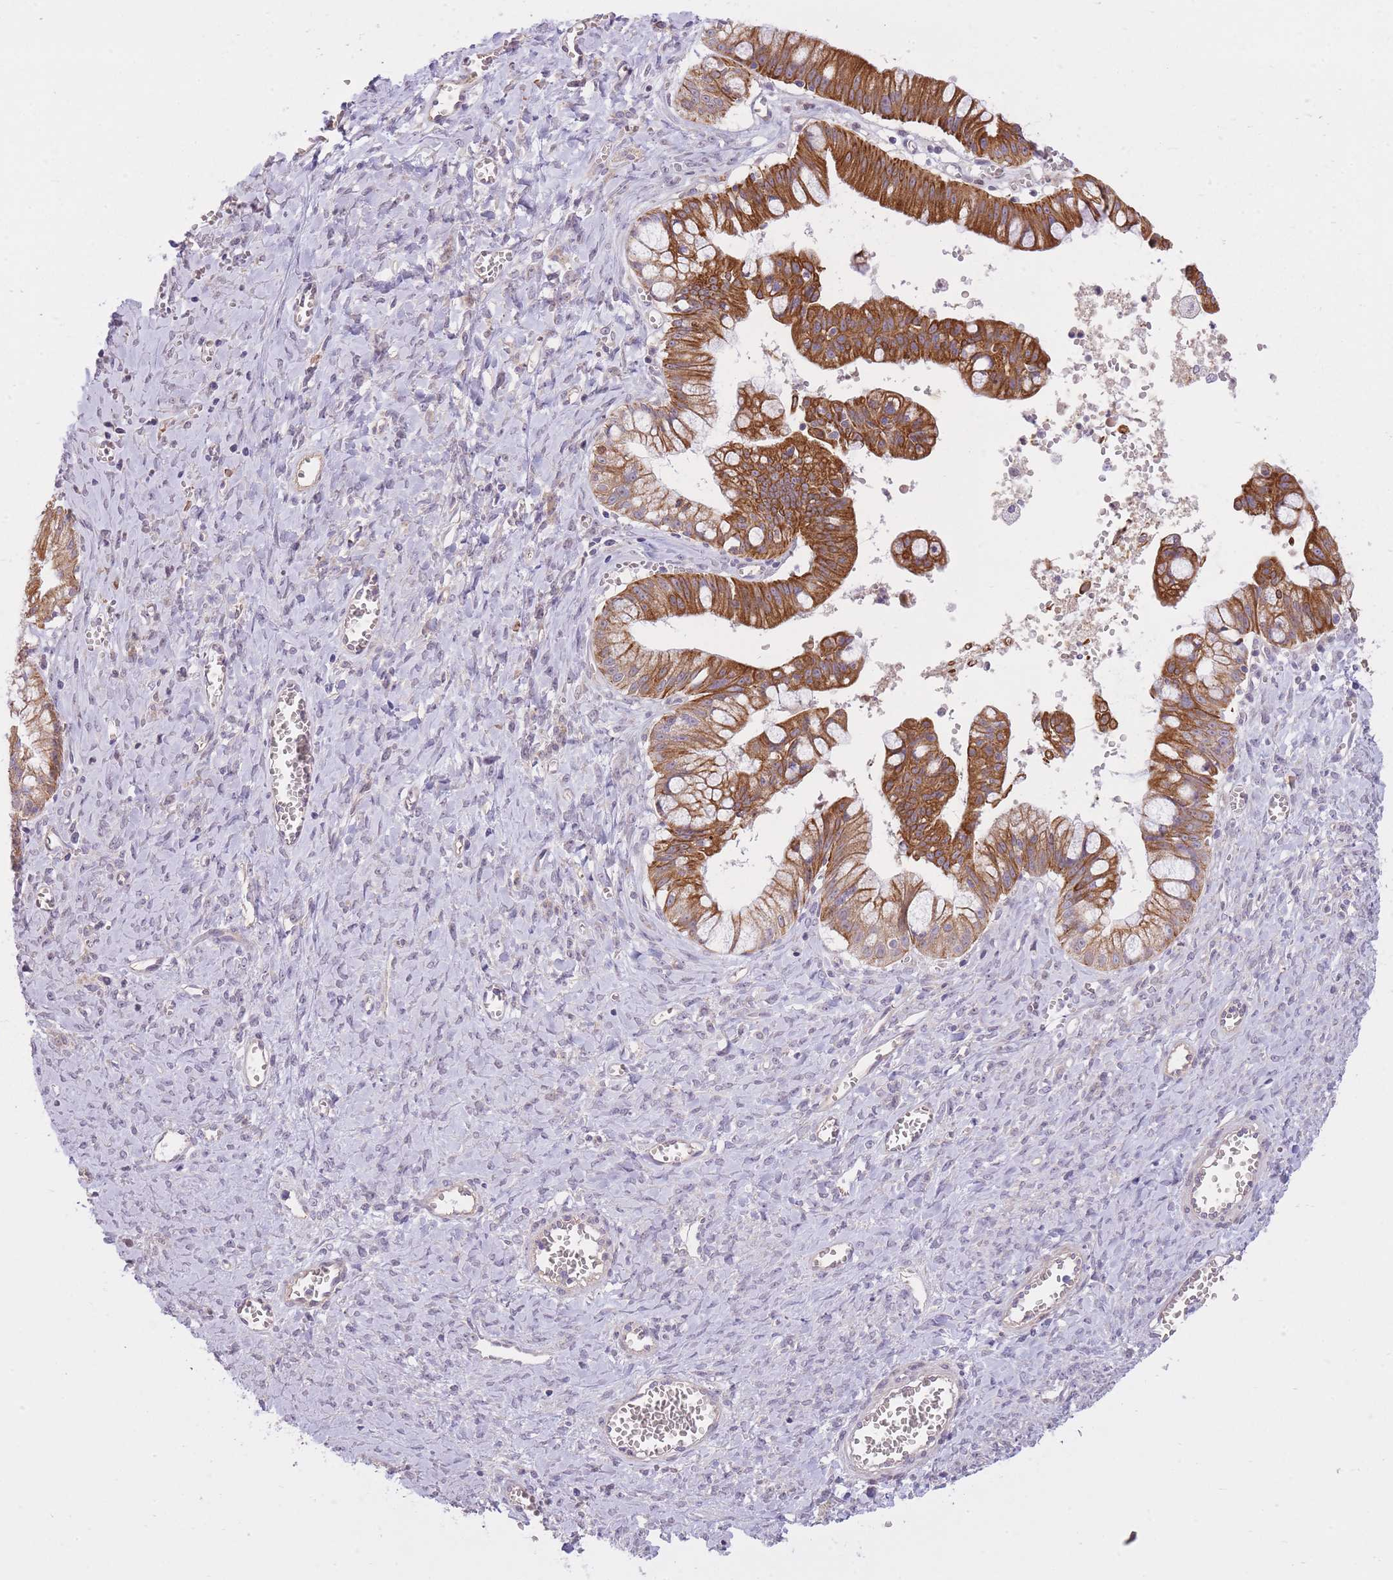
{"staining": {"intensity": "strong", "quantity": ">75%", "location": "cytoplasmic/membranous"}, "tissue": "ovarian cancer", "cell_type": "Tumor cells", "image_type": "cancer", "snomed": [{"axis": "morphology", "description": "Cystadenocarcinoma, mucinous, NOS"}, {"axis": "topography", "description": "Ovary"}], "caption": "Ovarian mucinous cystadenocarcinoma stained for a protein (brown) exhibits strong cytoplasmic/membranous positive expression in approximately >75% of tumor cells.", "gene": "REV1", "patient": {"sex": "female", "age": 70}}